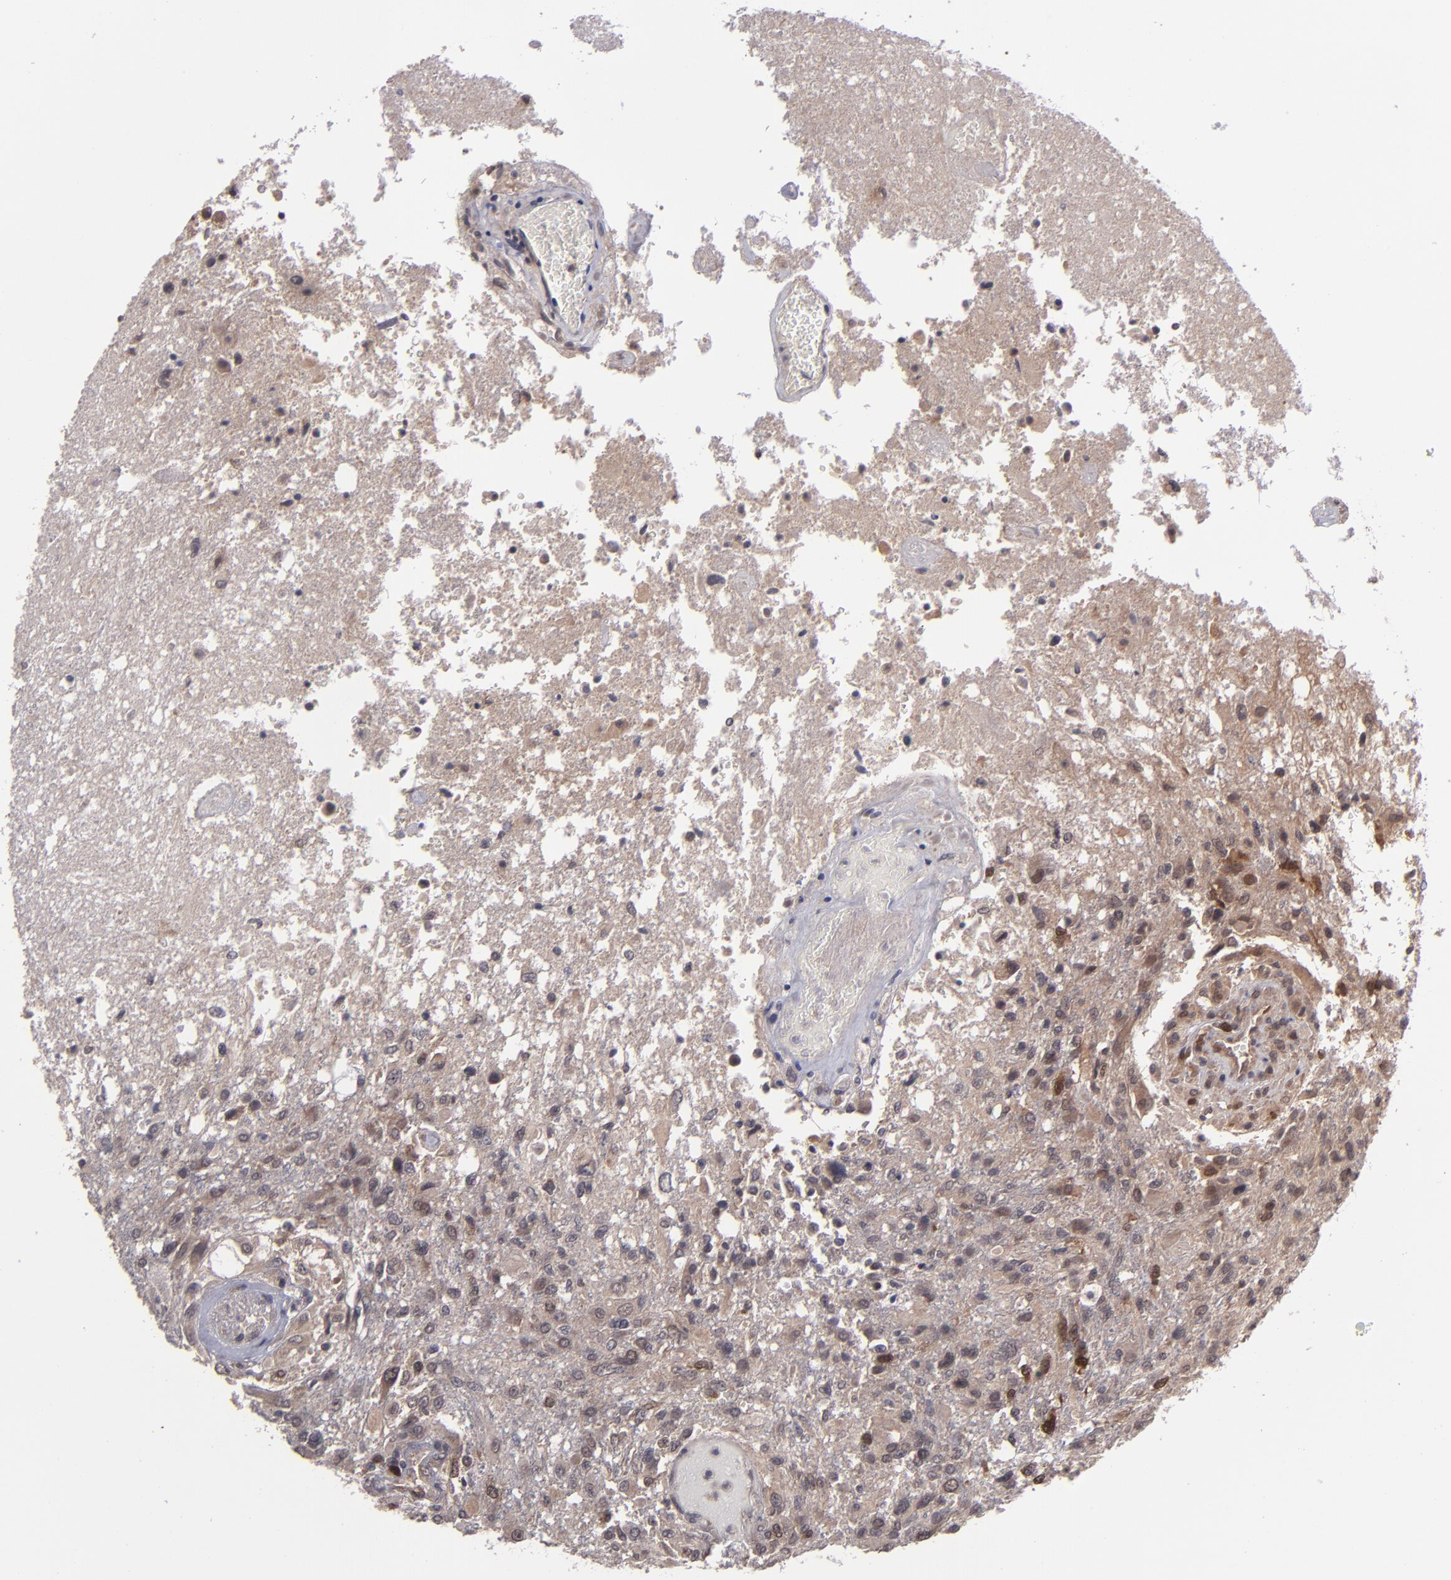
{"staining": {"intensity": "weak", "quantity": ">75%", "location": "cytoplasmic/membranous,nuclear"}, "tissue": "glioma", "cell_type": "Tumor cells", "image_type": "cancer", "snomed": [{"axis": "morphology", "description": "Glioma, malignant, High grade"}, {"axis": "topography", "description": "Cerebral cortex"}], "caption": "Malignant high-grade glioma stained with a protein marker exhibits weak staining in tumor cells.", "gene": "TYMS", "patient": {"sex": "male", "age": 79}}